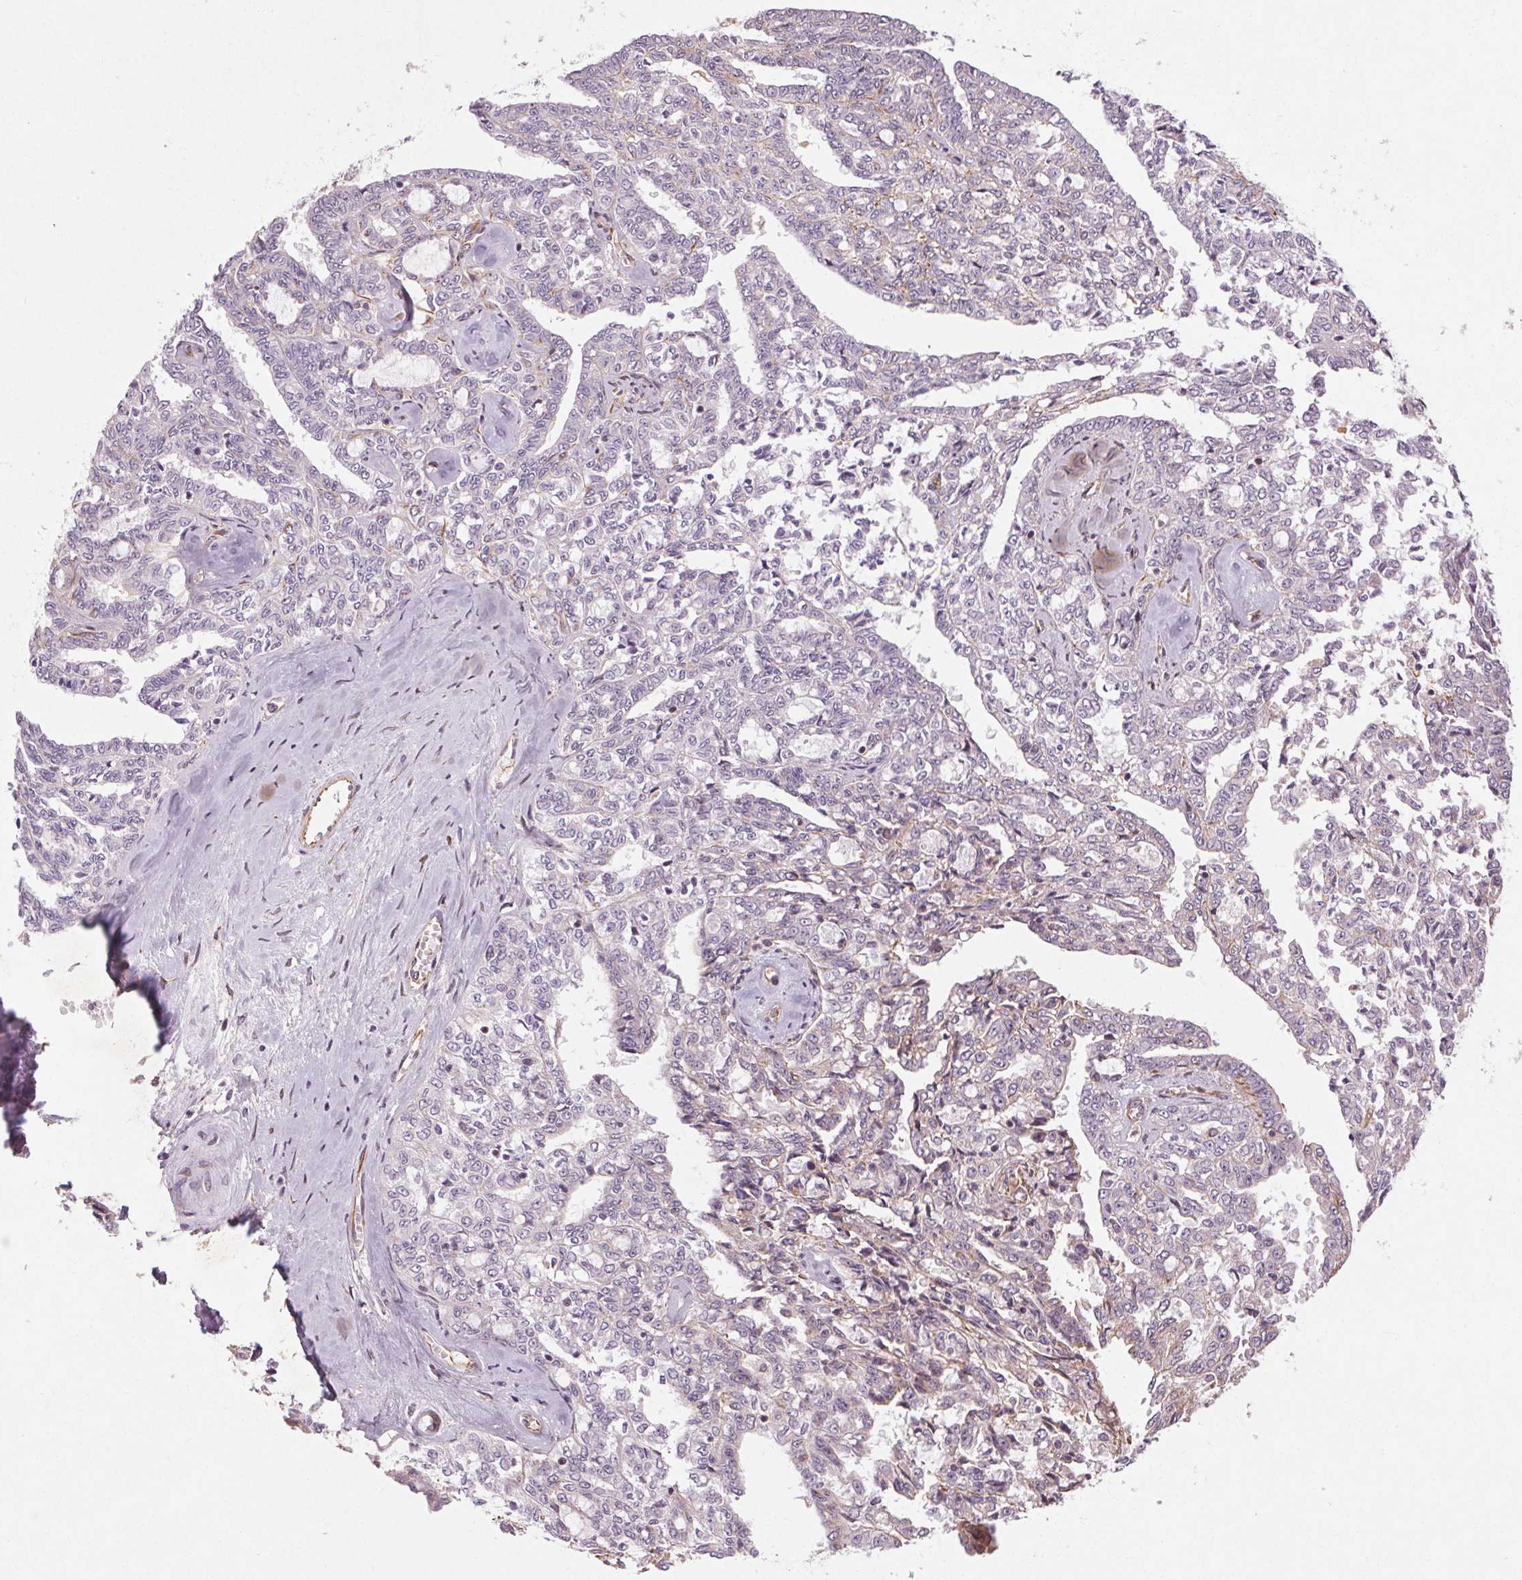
{"staining": {"intensity": "negative", "quantity": "none", "location": "none"}, "tissue": "ovarian cancer", "cell_type": "Tumor cells", "image_type": "cancer", "snomed": [{"axis": "morphology", "description": "Cystadenocarcinoma, serous, NOS"}, {"axis": "topography", "description": "Ovary"}], "caption": "Tumor cells are negative for protein expression in human serous cystadenocarcinoma (ovarian).", "gene": "CCSER1", "patient": {"sex": "female", "age": 71}}